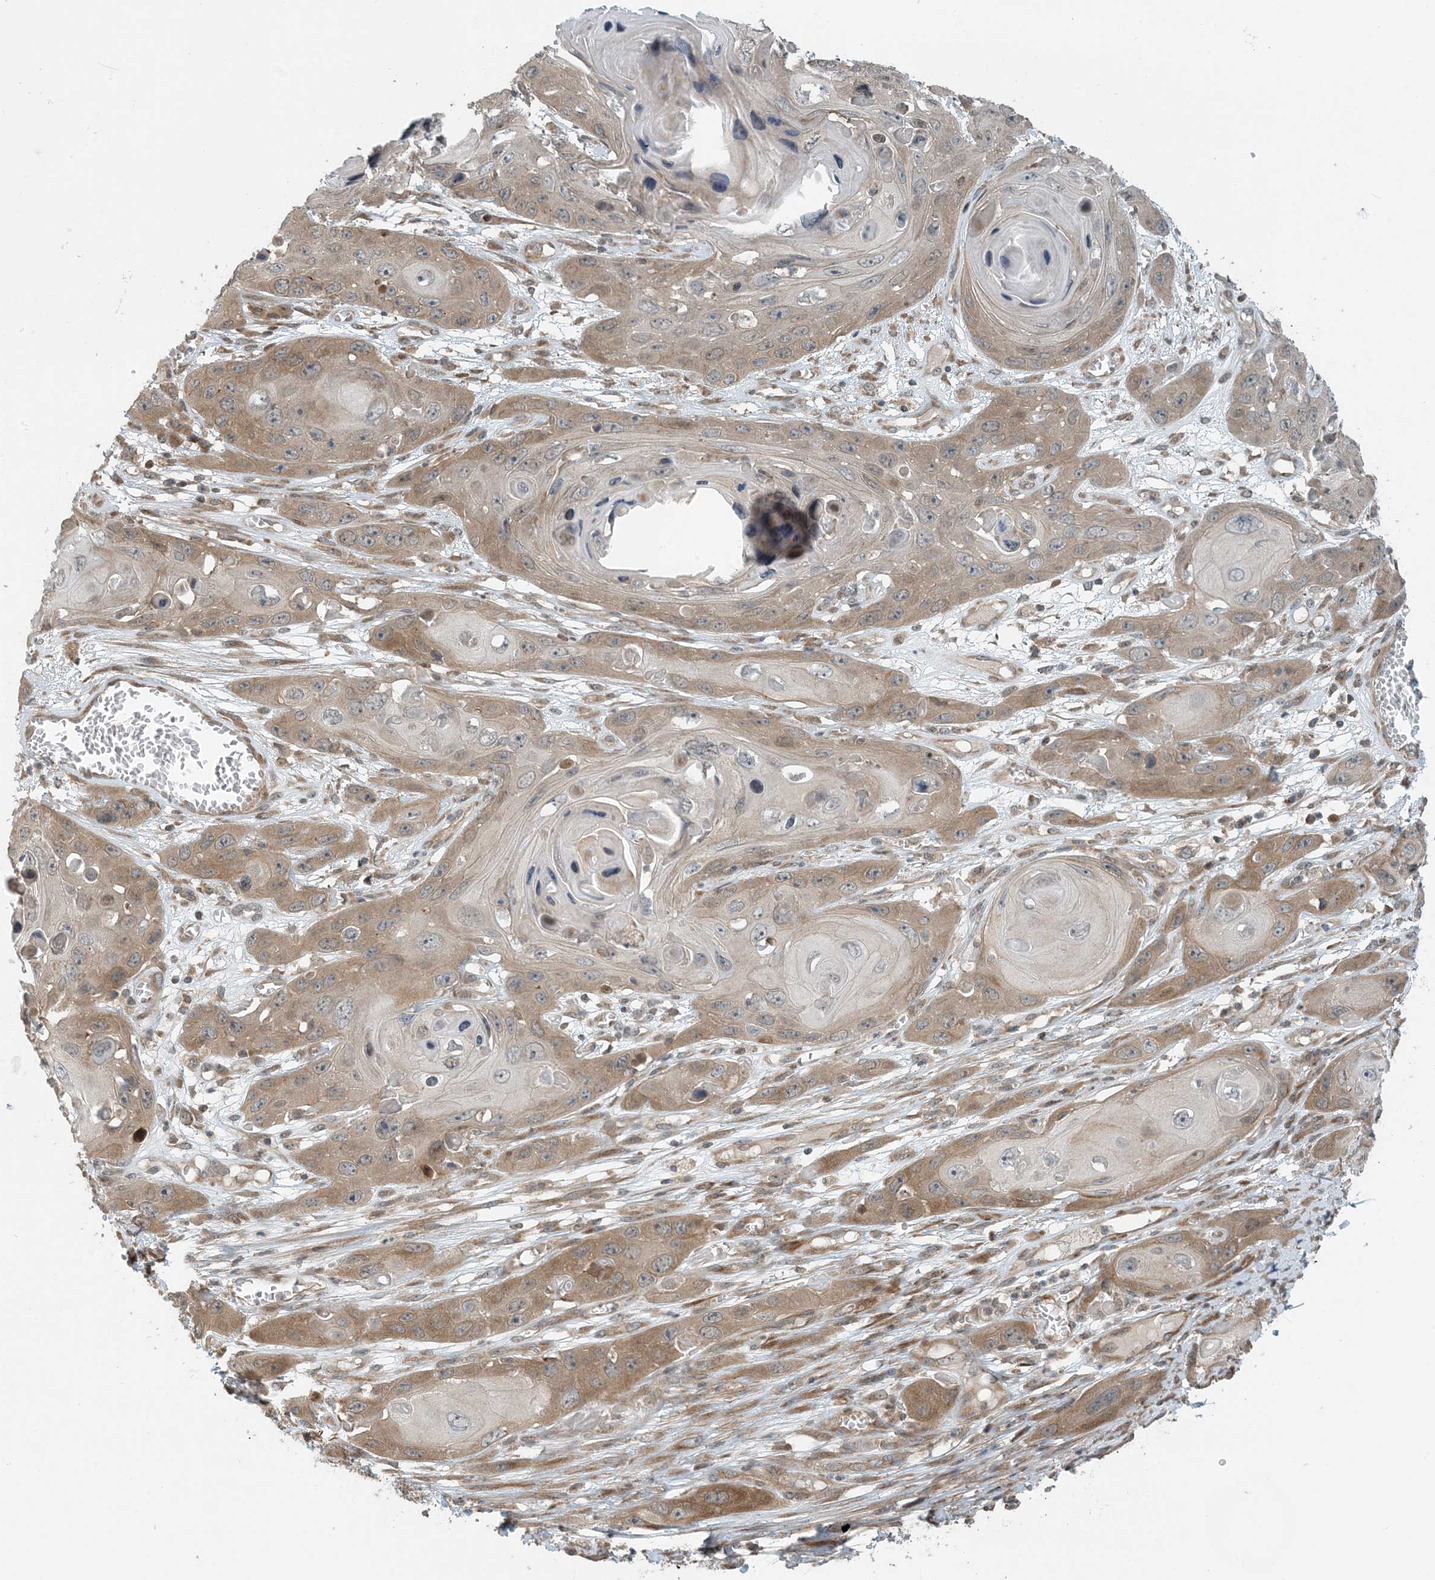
{"staining": {"intensity": "moderate", "quantity": "25%-75%", "location": "cytoplasmic/membranous"}, "tissue": "skin cancer", "cell_type": "Tumor cells", "image_type": "cancer", "snomed": [{"axis": "morphology", "description": "Squamous cell carcinoma, NOS"}, {"axis": "topography", "description": "Skin"}], "caption": "Immunohistochemical staining of skin cancer (squamous cell carcinoma) reveals moderate cytoplasmic/membranous protein expression in approximately 25%-75% of tumor cells. (DAB IHC with brightfield microscopy, high magnification).", "gene": "ZBTB3", "patient": {"sex": "male", "age": 55}}